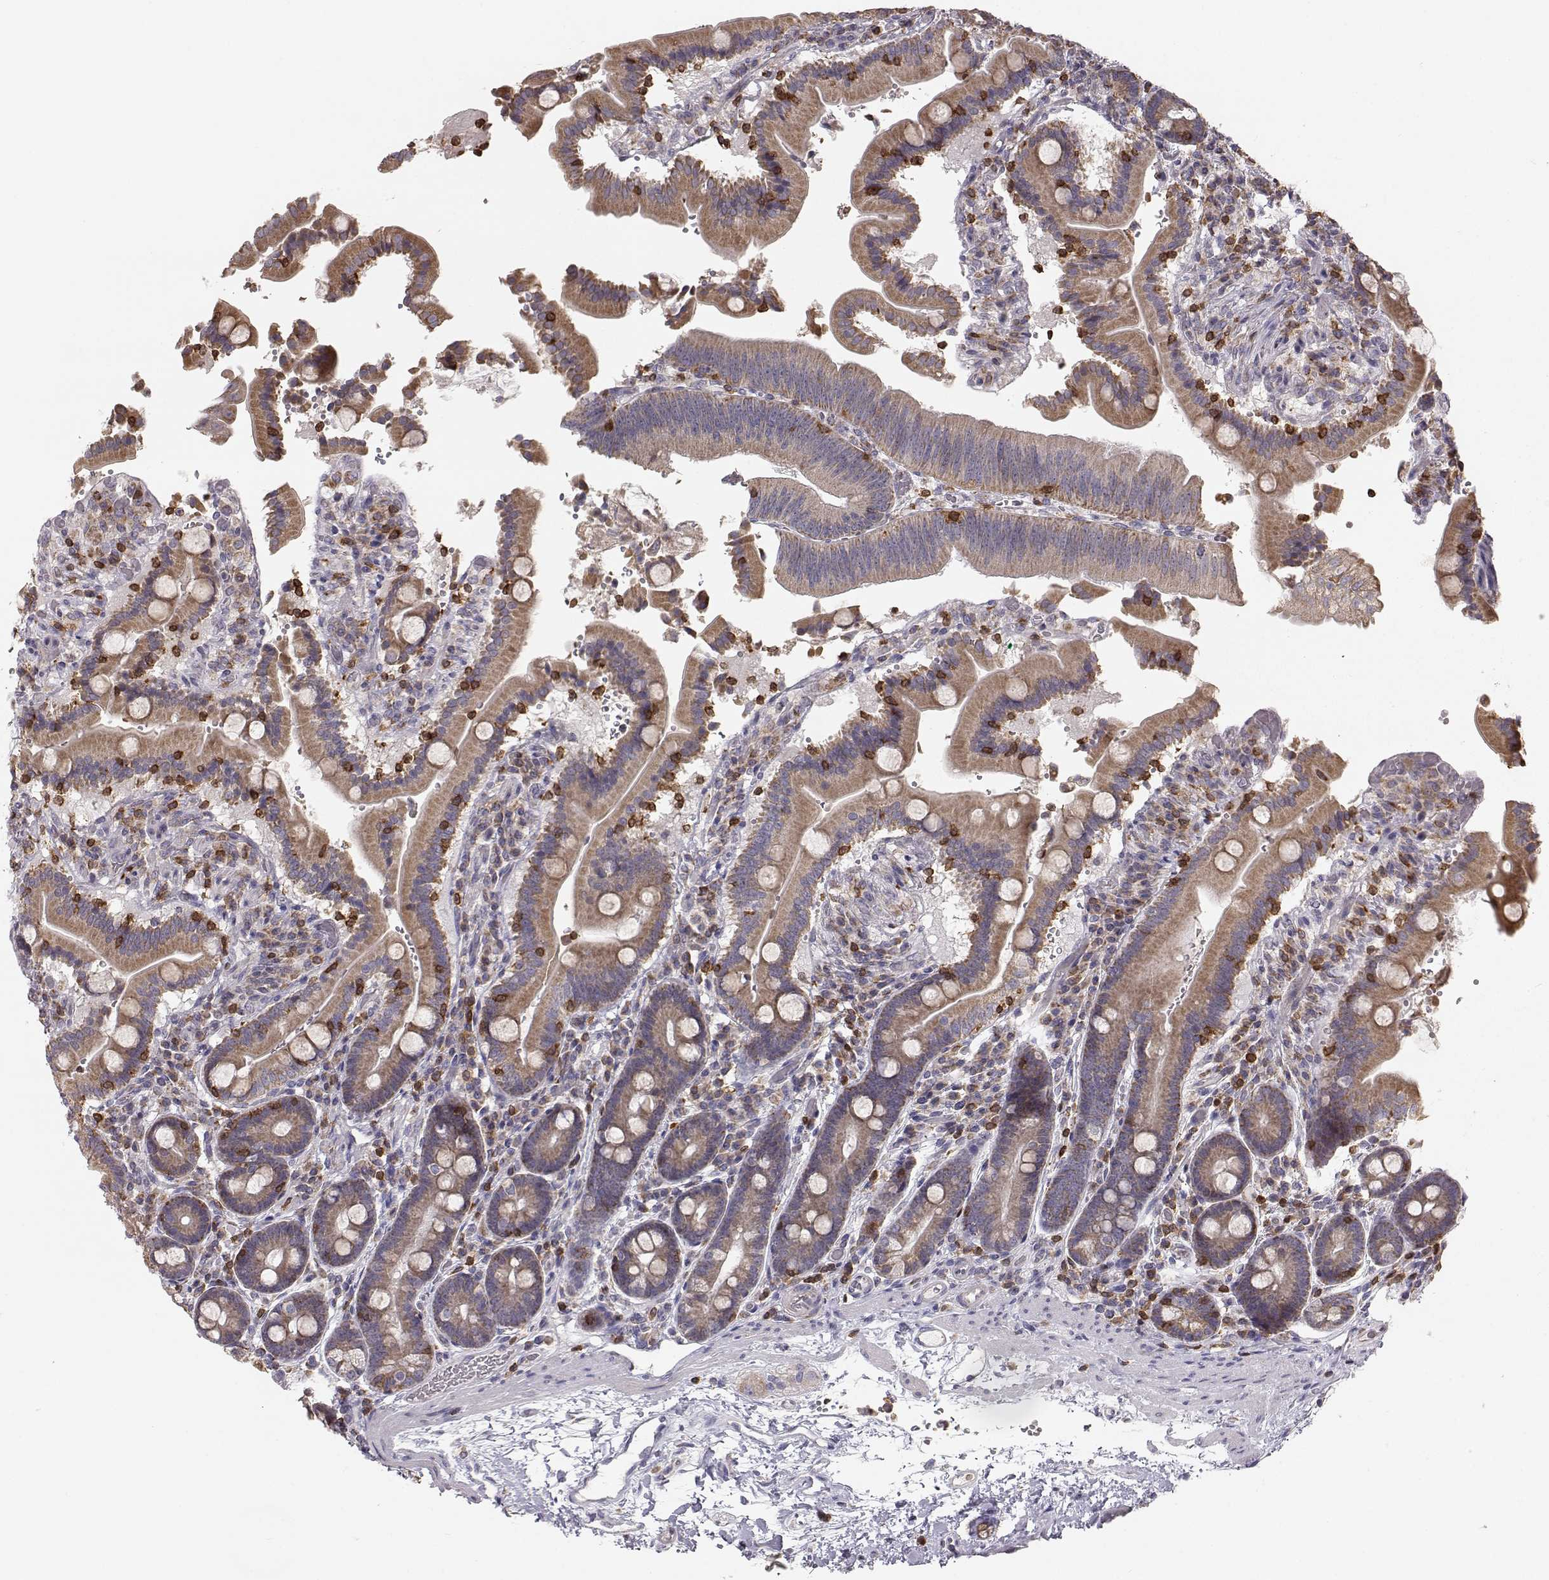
{"staining": {"intensity": "weak", "quantity": ">75%", "location": "cytoplasmic/membranous"}, "tissue": "duodenum", "cell_type": "Glandular cells", "image_type": "normal", "snomed": [{"axis": "morphology", "description": "Normal tissue, NOS"}, {"axis": "topography", "description": "Duodenum"}], "caption": "Glandular cells demonstrate weak cytoplasmic/membranous staining in about >75% of cells in benign duodenum. Immunohistochemistry (ihc) stains the protein in brown and the nuclei are stained blue.", "gene": "GRAP2", "patient": {"sex": "female", "age": 62}}